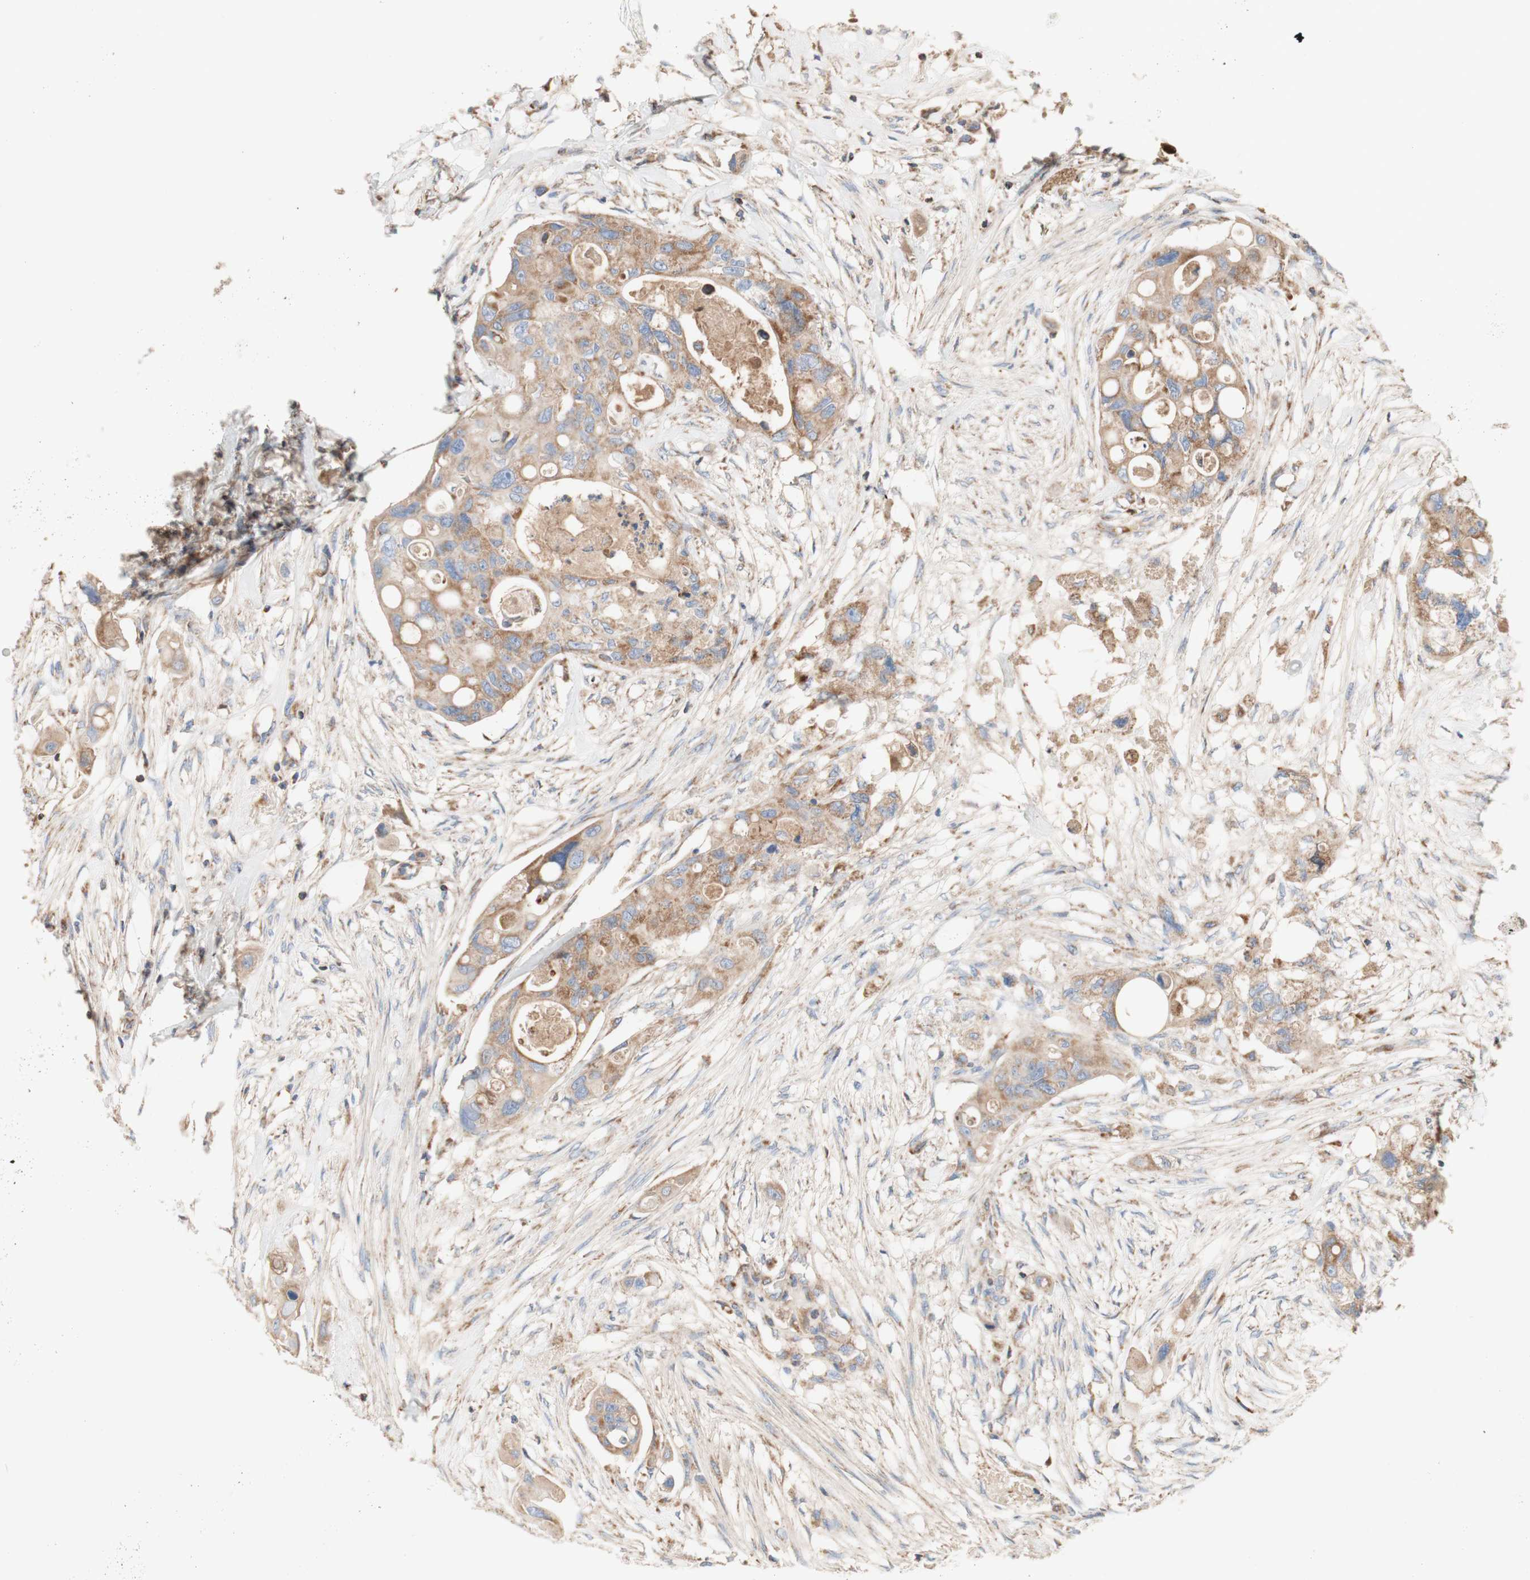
{"staining": {"intensity": "moderate", "quantity": ">75%", "location": "cytoplasmic/membranous"}, "tissue": "colorectal cancer", "cell_type": "Tumor cells", "image_type": "cancer", "snomed": [{"axis": "morphology", "description": "Adenocarcinoma, NOS"}, {"axis": "topography", "description": "Colon"}], "caption": "This is an image of immunohistochemistry (IHC) staining of colorectal cancer (adenocarcinoma), which shows moderate staining in the cytoplasmic/membranous of tumor cells.", "gene": "SDHB", "patient": {"sex": "female", "age": 57}}